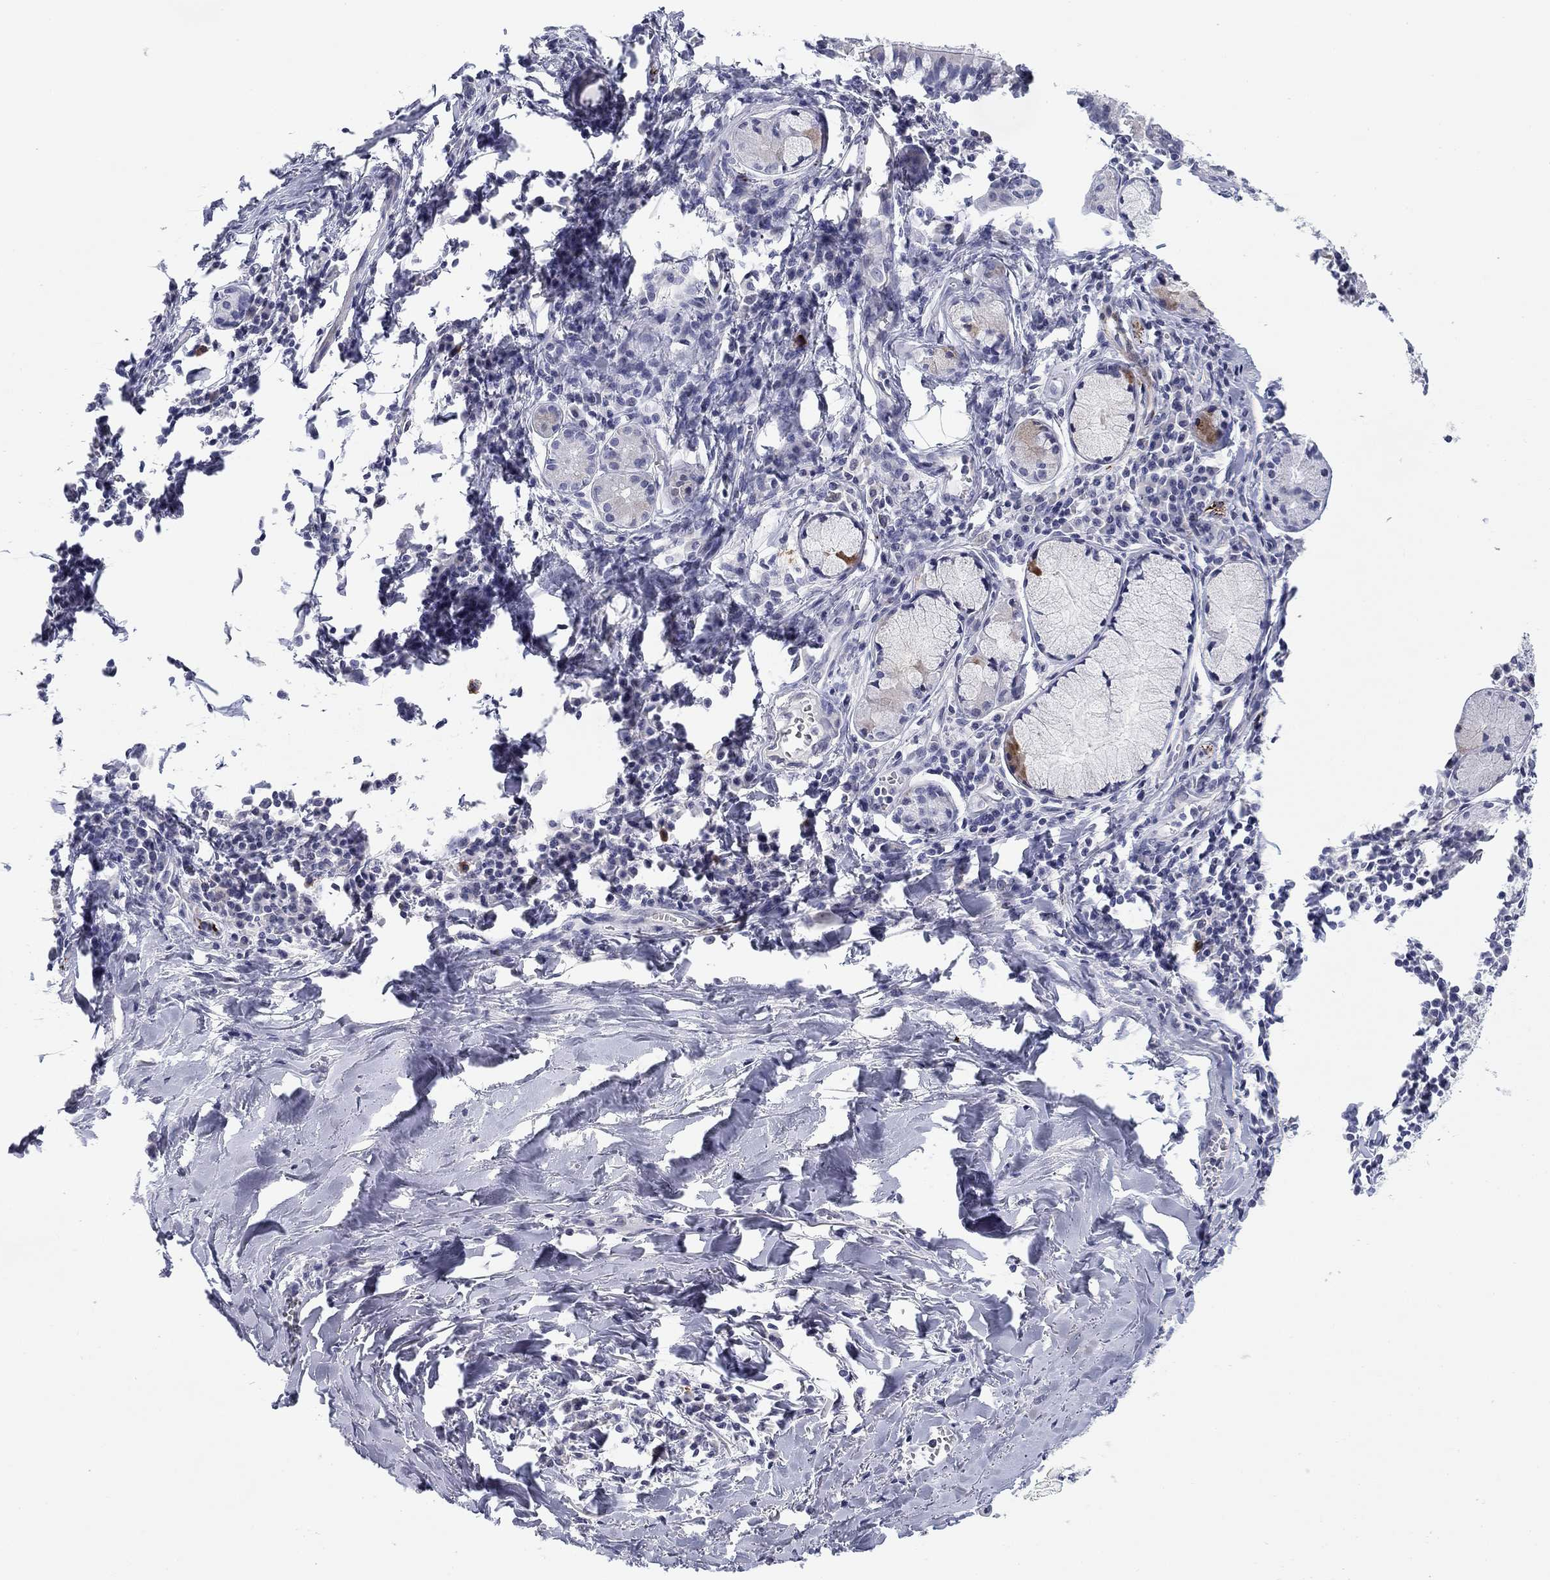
{"staining": {"intensity": "negative", "quantity": "none", "location": "none"}, "tissue": "lung cancer", "cell_type": "Tumor cells", "image_type": "cancer", "snomed": [{"axis": "morphology", "description": "Squamous cell carcinoma, NOS"}, {"axis": "topography", "description": "Lung"}], "caption": "Immunohistochemical staining of human lung cancer shows no significant positivity in tumor cells. (Stains: DAB (3,3'-diaminobenzidine) IHC with hematoxylin counter stain, Microscopy: brightfield microscopy at high magnification).", "gene": "PRPH", "patient": {"sex": "male", "age": 57}}